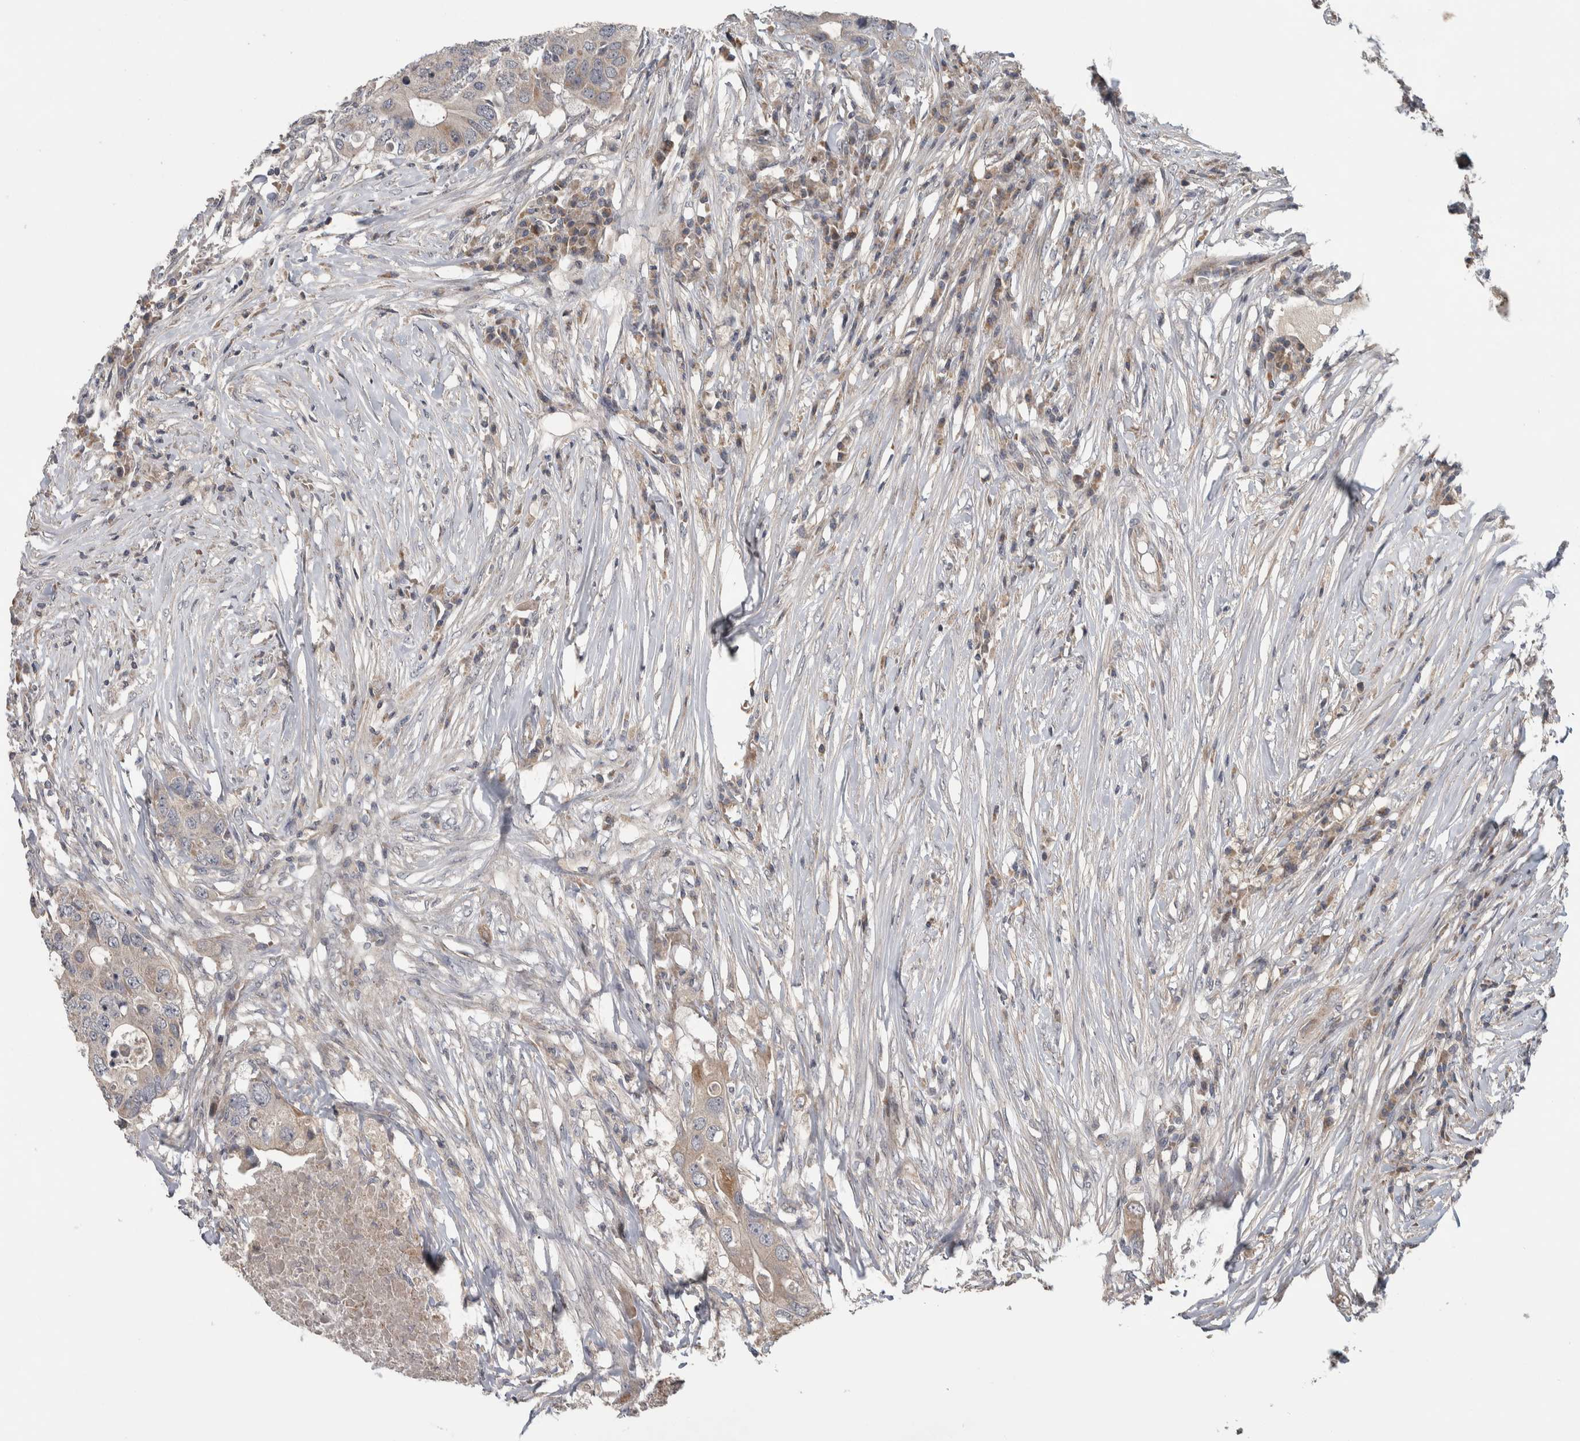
{"staining": {"intensity": "weak", "quantity": "<25%", "location": "cytoplasmic/membranous"}, "tissue": "colorectal cancer", "cell_type": "Tumor cells", "image_type": "cancer", "snomed": [{"axis": "morphology", "description": "Adenocarcinoma, NOS"}, {"axis": "topography", "description": "Colon"}], "caption": "The micrograph shows no significant staining in tumor cells of adenocarcinoma (colorectal).", "gene": "FAM83G", "patient": {"sex": "male", "age": 71}}